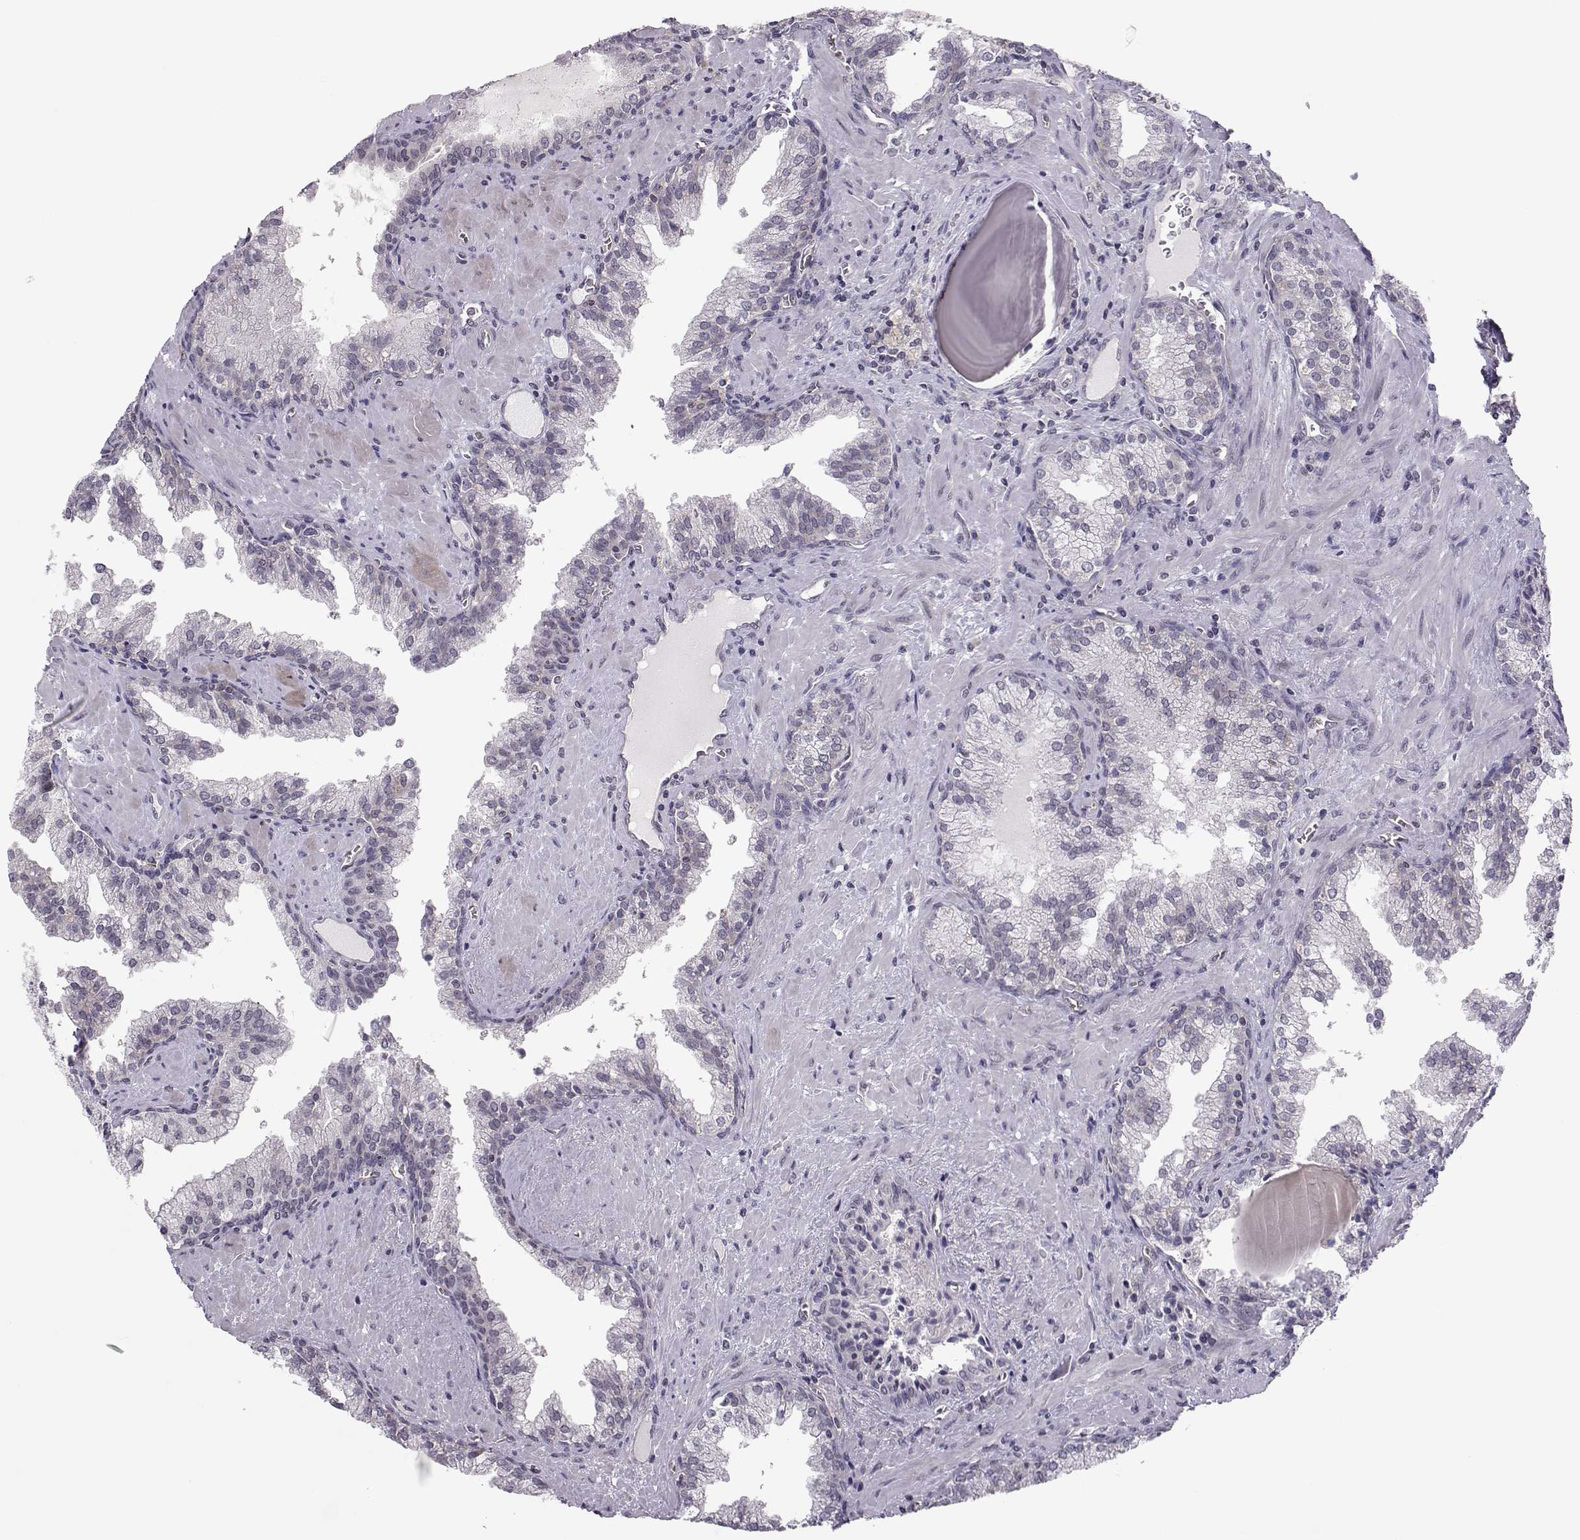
{"staining": {"intensity": "negative", "quantity": "none", "location": "none"}, "tissue": "prostate cancer", "cell_type": "Tumor cells", "image_type": "cancer", "snomed": [{"axis": "morphology", "description": "Adenocarcinoma, High grade"}, {"axis": "topography", "description": "Prostate"}], "caption": "An image of prostate cancer stained for a protein displays no brown staining in tumor cells. (Immunohistochemistry (ihc), brightfield microscopy, high magnification).", "gene": "KIF13B", "patient": {"sex": "male", "age": 68}}